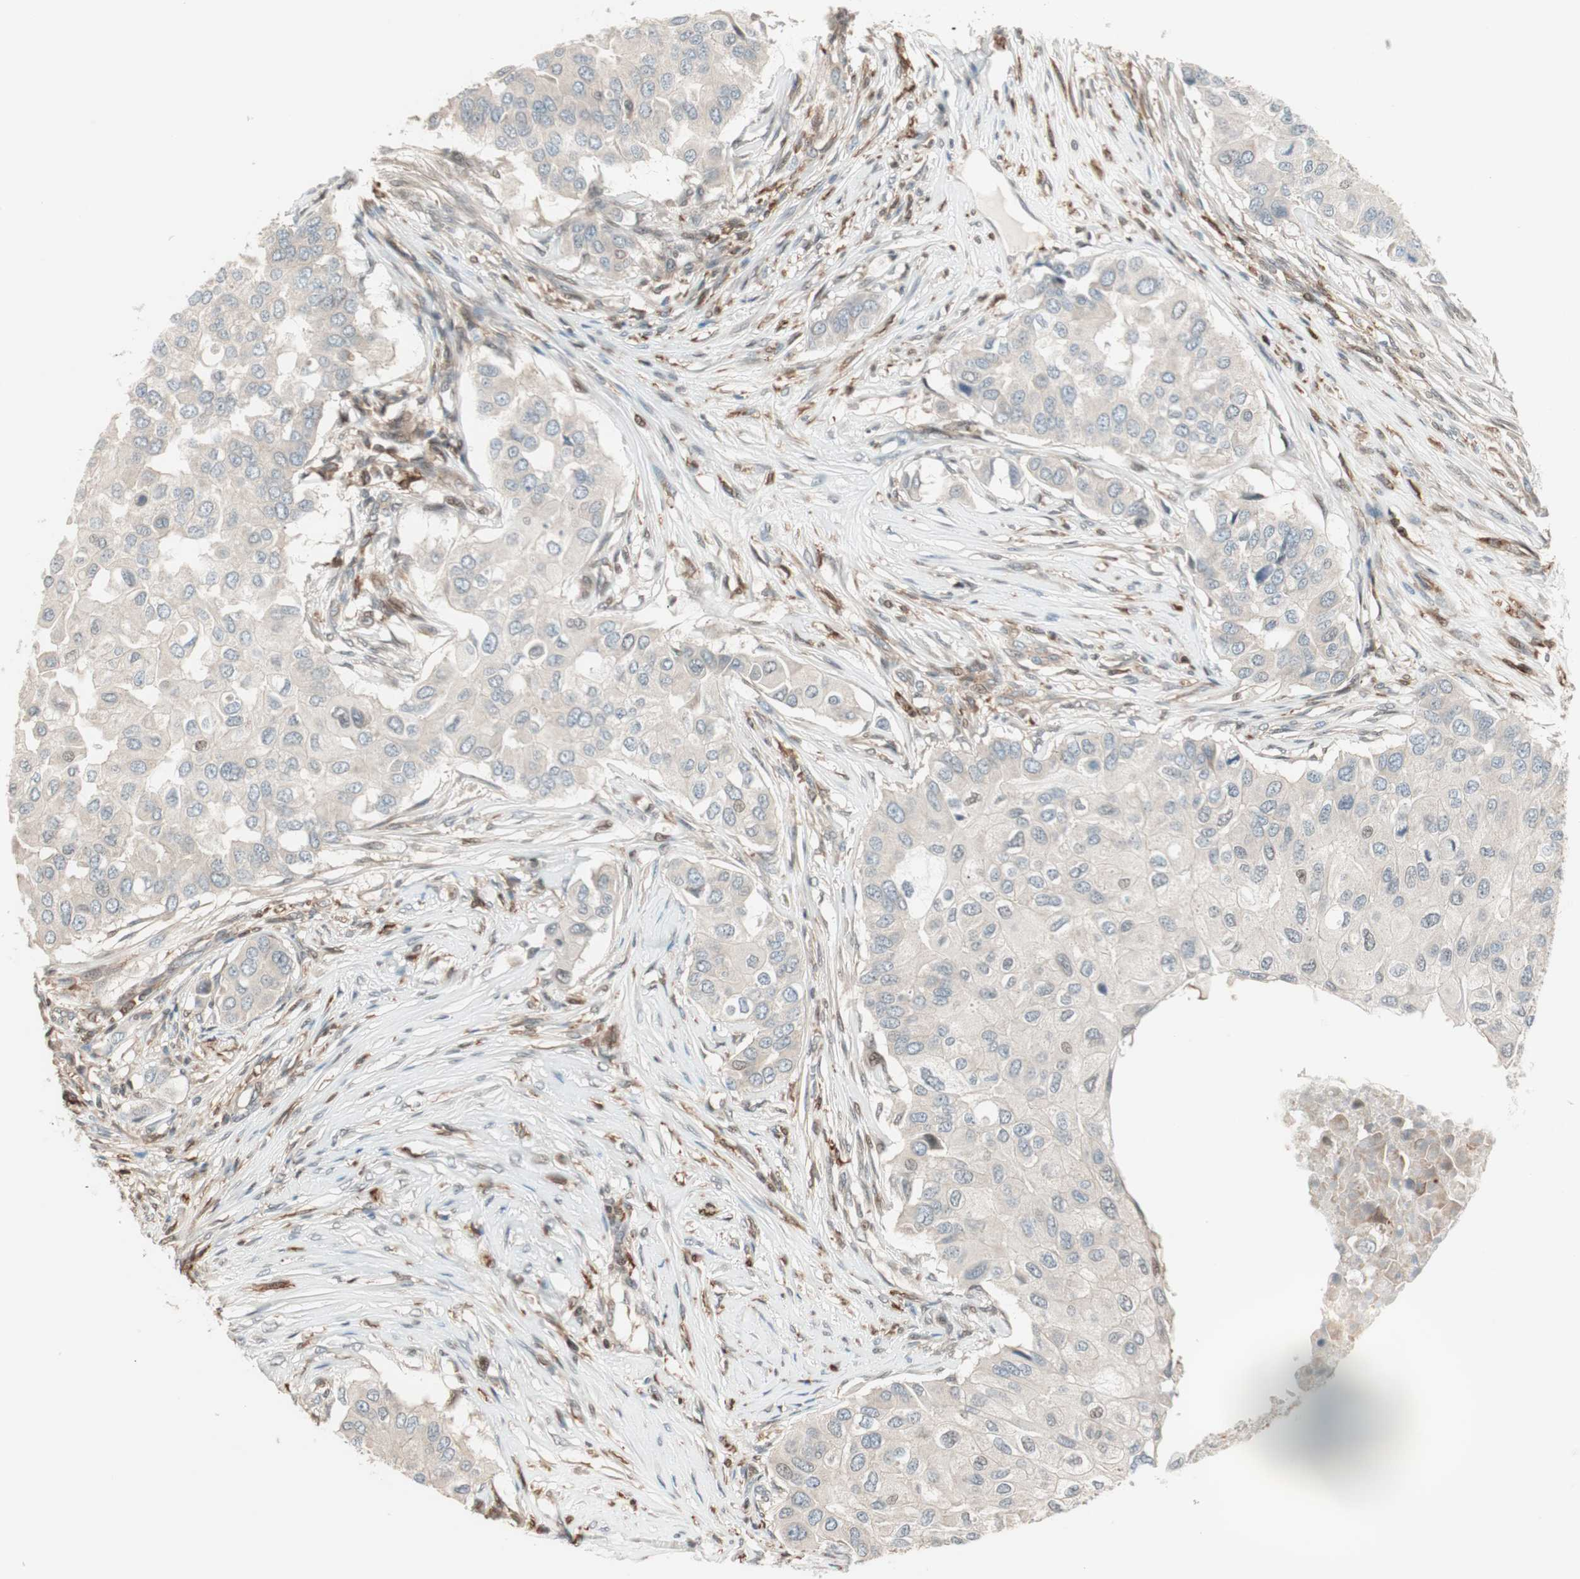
{"staining": {"intensity": "weak", "quantity": "25%-75%", "location": "cytoplasmic/membranous"}, "tissue": "breast cancer", "cell_type": "Tumor cells", "image_type": "cancer", "snomed": [{"axis": "morphology", "description": "Normal tissue, NOS"}, {"axis": "morphology", "description": "Duct carcinoma"}, {"axis": "topography", "description": "Breast"}], "caption": "Immunohistochemical staining of human breast cancer (invasive ductal carcinoma) exhibits low levels of weak cytoplasmic/membranous staining in about 25%-75% of tumor cells.", "gene": "BIN1", "patient": {"sex": "female", "age": 49}}